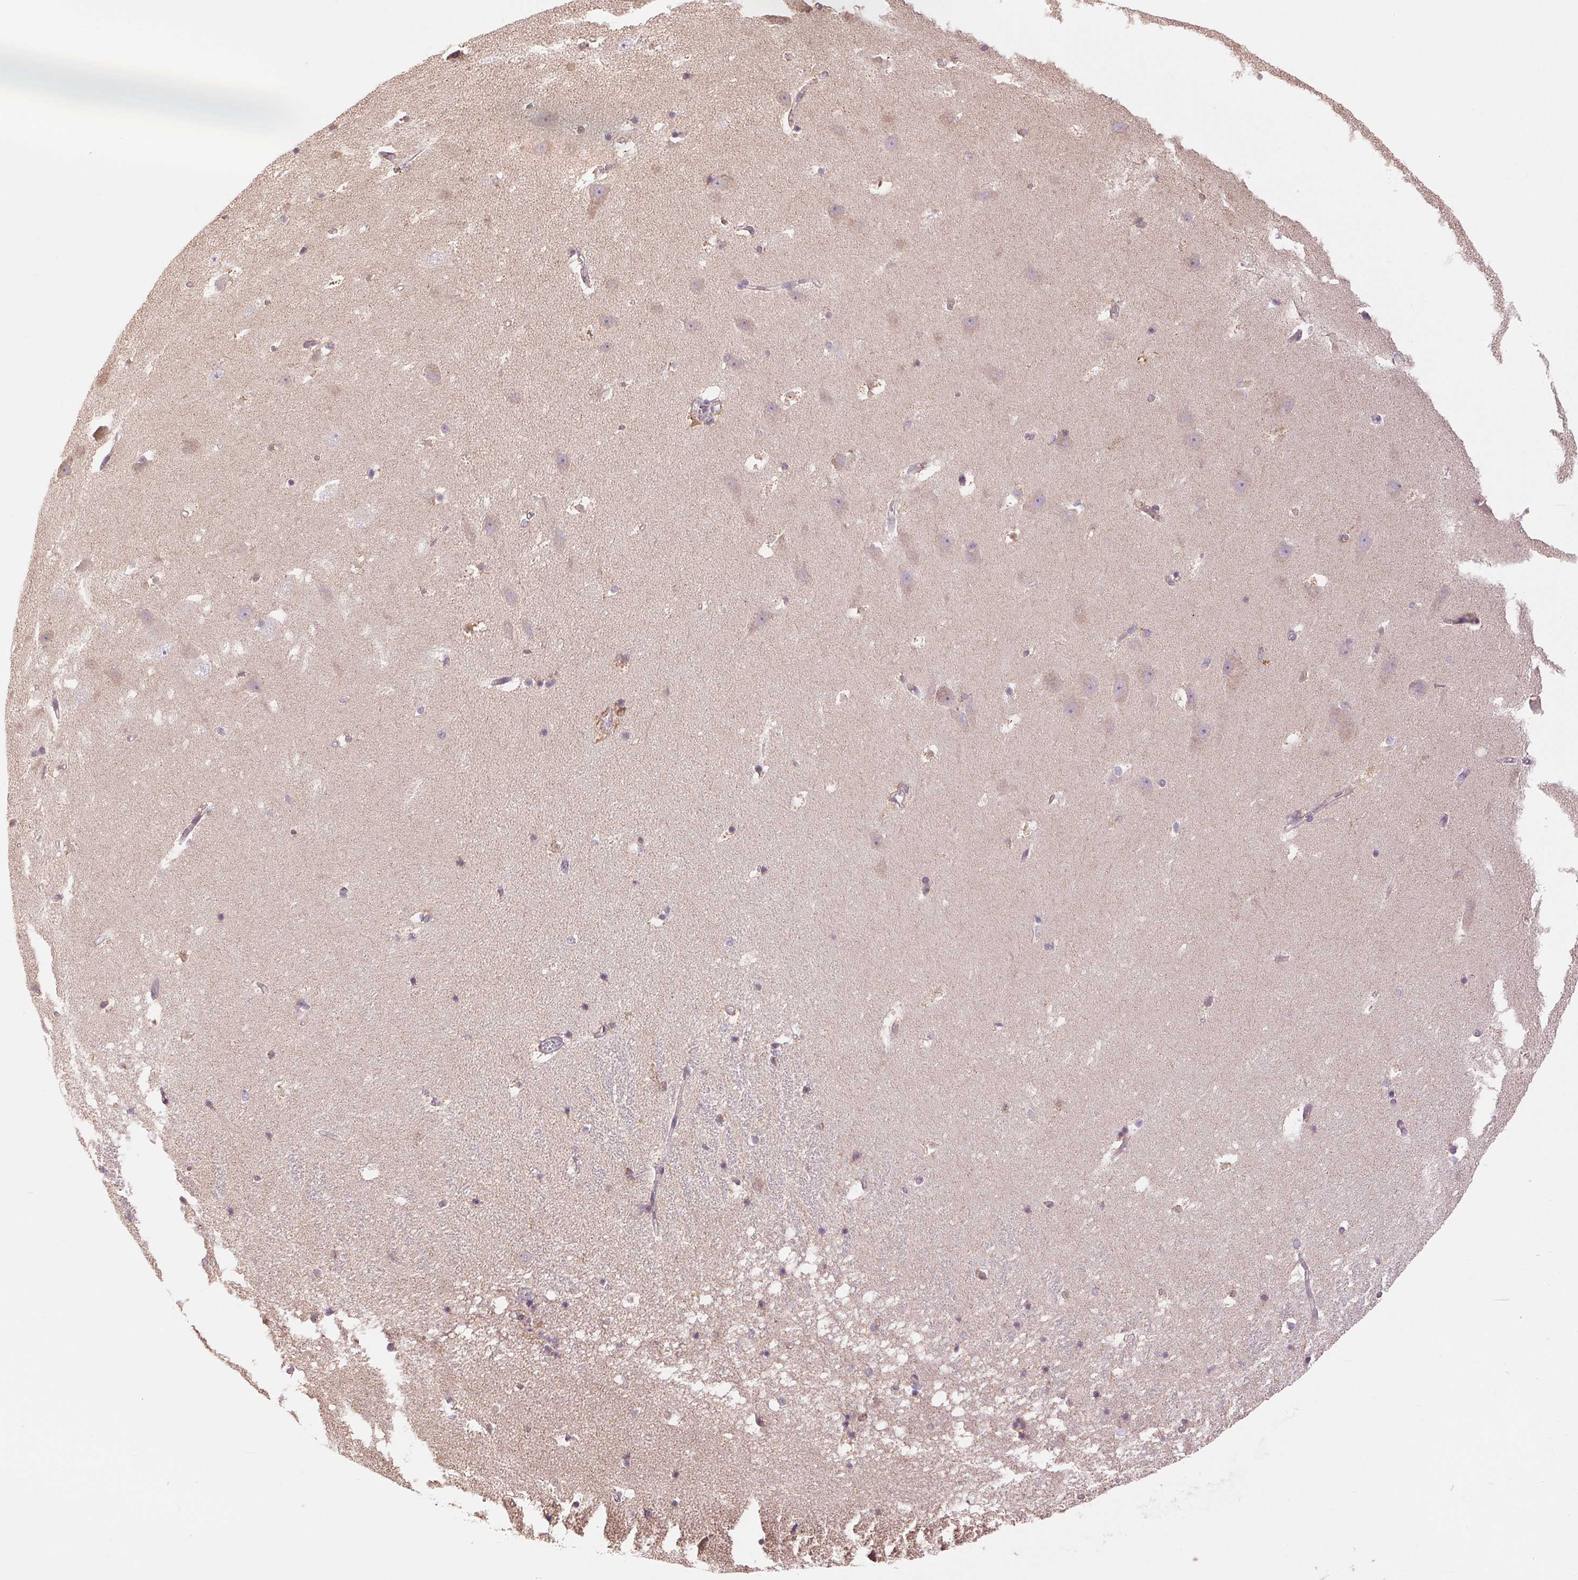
{"staining": {"intensity": "negative", "quantity": "none", "location": "none"}, "tissue": "hippocampus", "cell_type": "Glial cells", "image_type": "normal", "snomed": [{"axis": "morphology", "description": "Normal tissue, NOS"}, {"axis": "topography", "description": "Hippocampus"}], "caption": "Immunohistochemistry (IHC) of benign hippocampus reveals no staining in glial cells.", "gene": "DGUOK", "patient": {"sex": "male", "age": 58}}